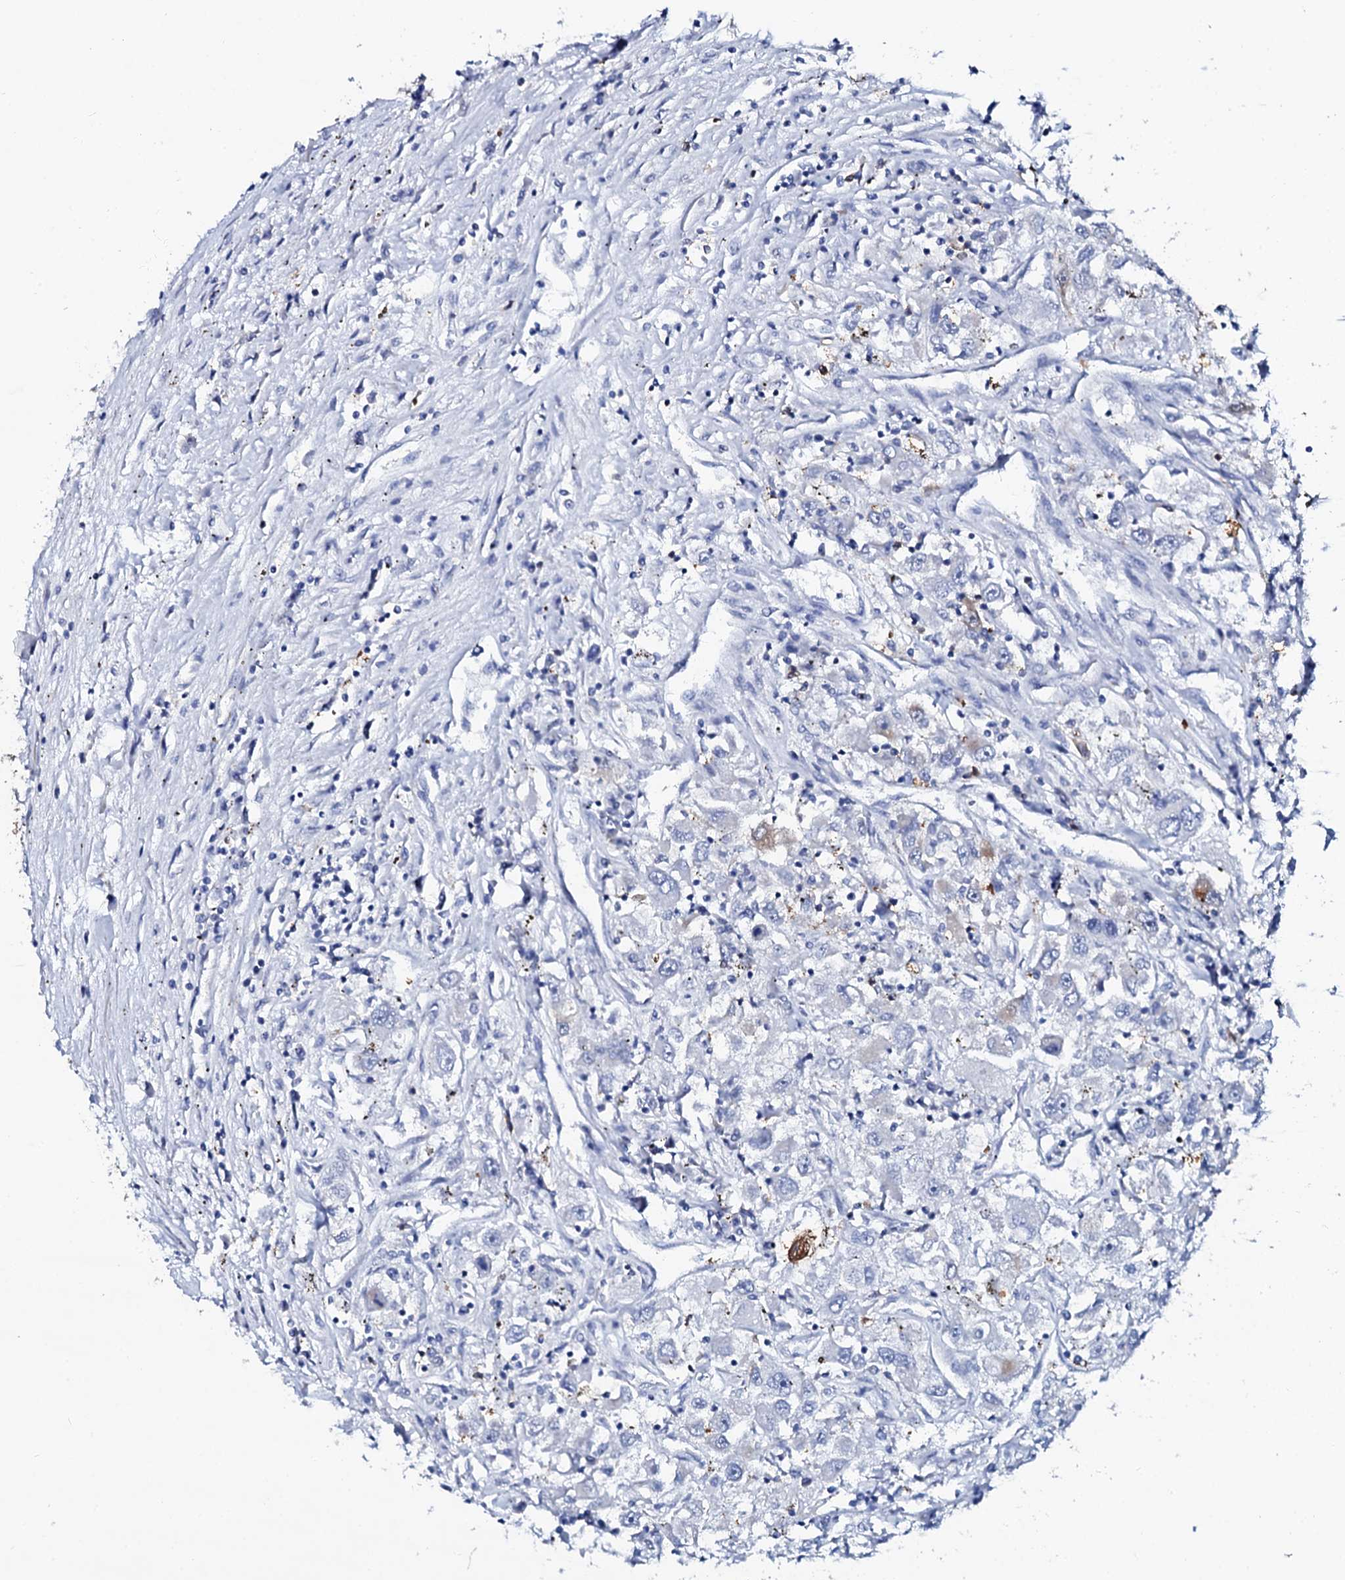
{"staining": {"intensity": "negative", "quantity": "none", "location": "none"}, "tissue": "renal cancer", "cell_type": "Tumor cells", "image_type": "cancer", "snomed": [{"axis": "morphology", "description": "Adenocarcinoma, NOS"}, {"axis": "topography", "description": "Kidney"}], "caption": "Immunohistochemical staining of adenocarcinoma (renal) exhibits no significant expression in tumor cells.", "gene": "GLB1L3", "patient": {"sex": "female", "age": 52}}